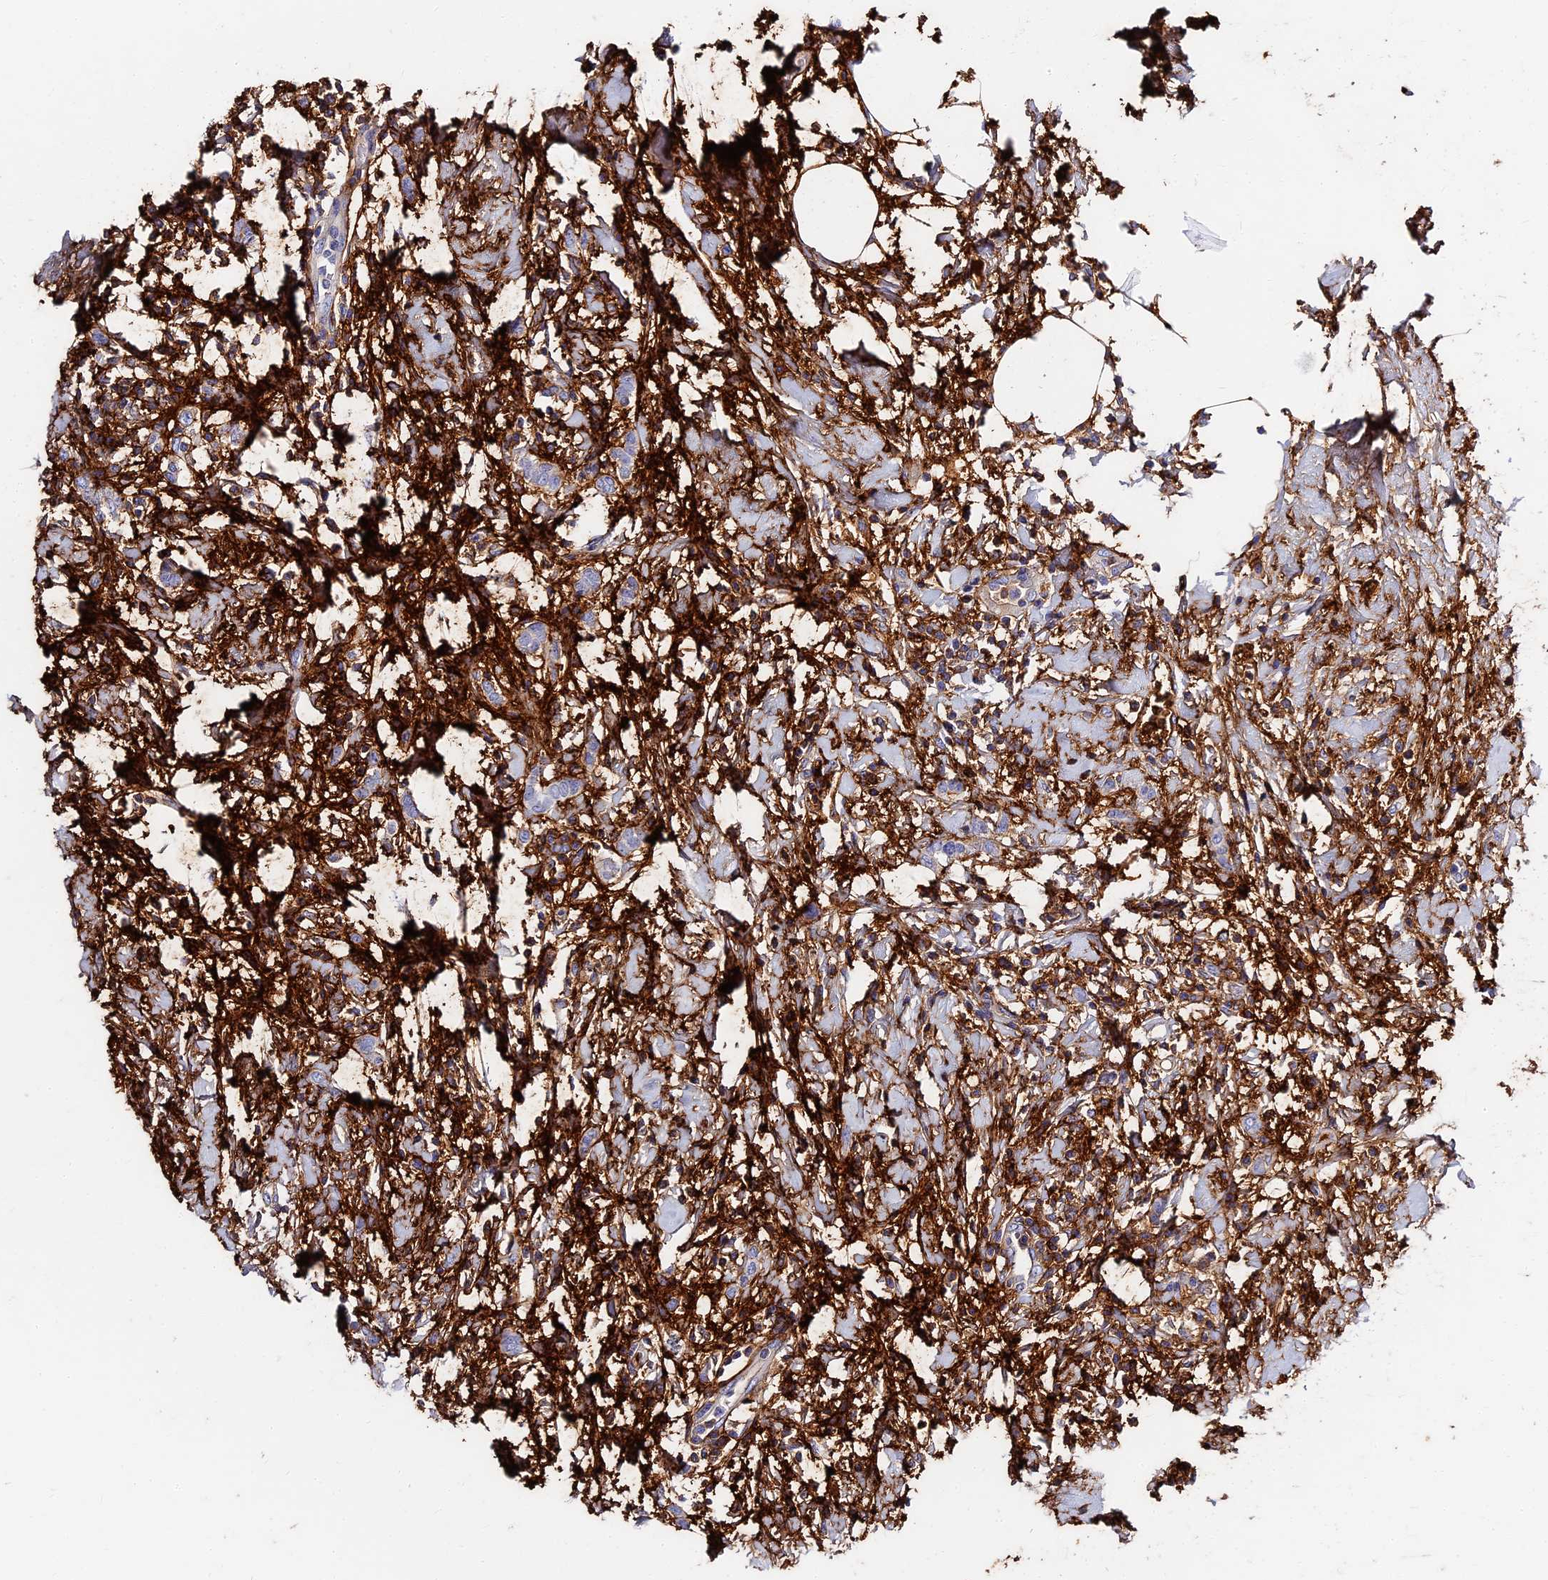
{"staining": {"intensity": "negative", "quantity": "none", "location": "none"}, "tissue": "breast cancer", "cell_type": "Tumor cells", "image_type": "cancer", "snomed": [{"axis": "morphology", "description": "Duct carcinoma"}, {"axis": "topography", "description": "Breast"}], "caption": "This is an immunohistochemistry photomicrograph of breast cancer. There is no positivity in tumor cells.", "gene": "ITIH1", "patient": {"sex": "female", "age": 72}}